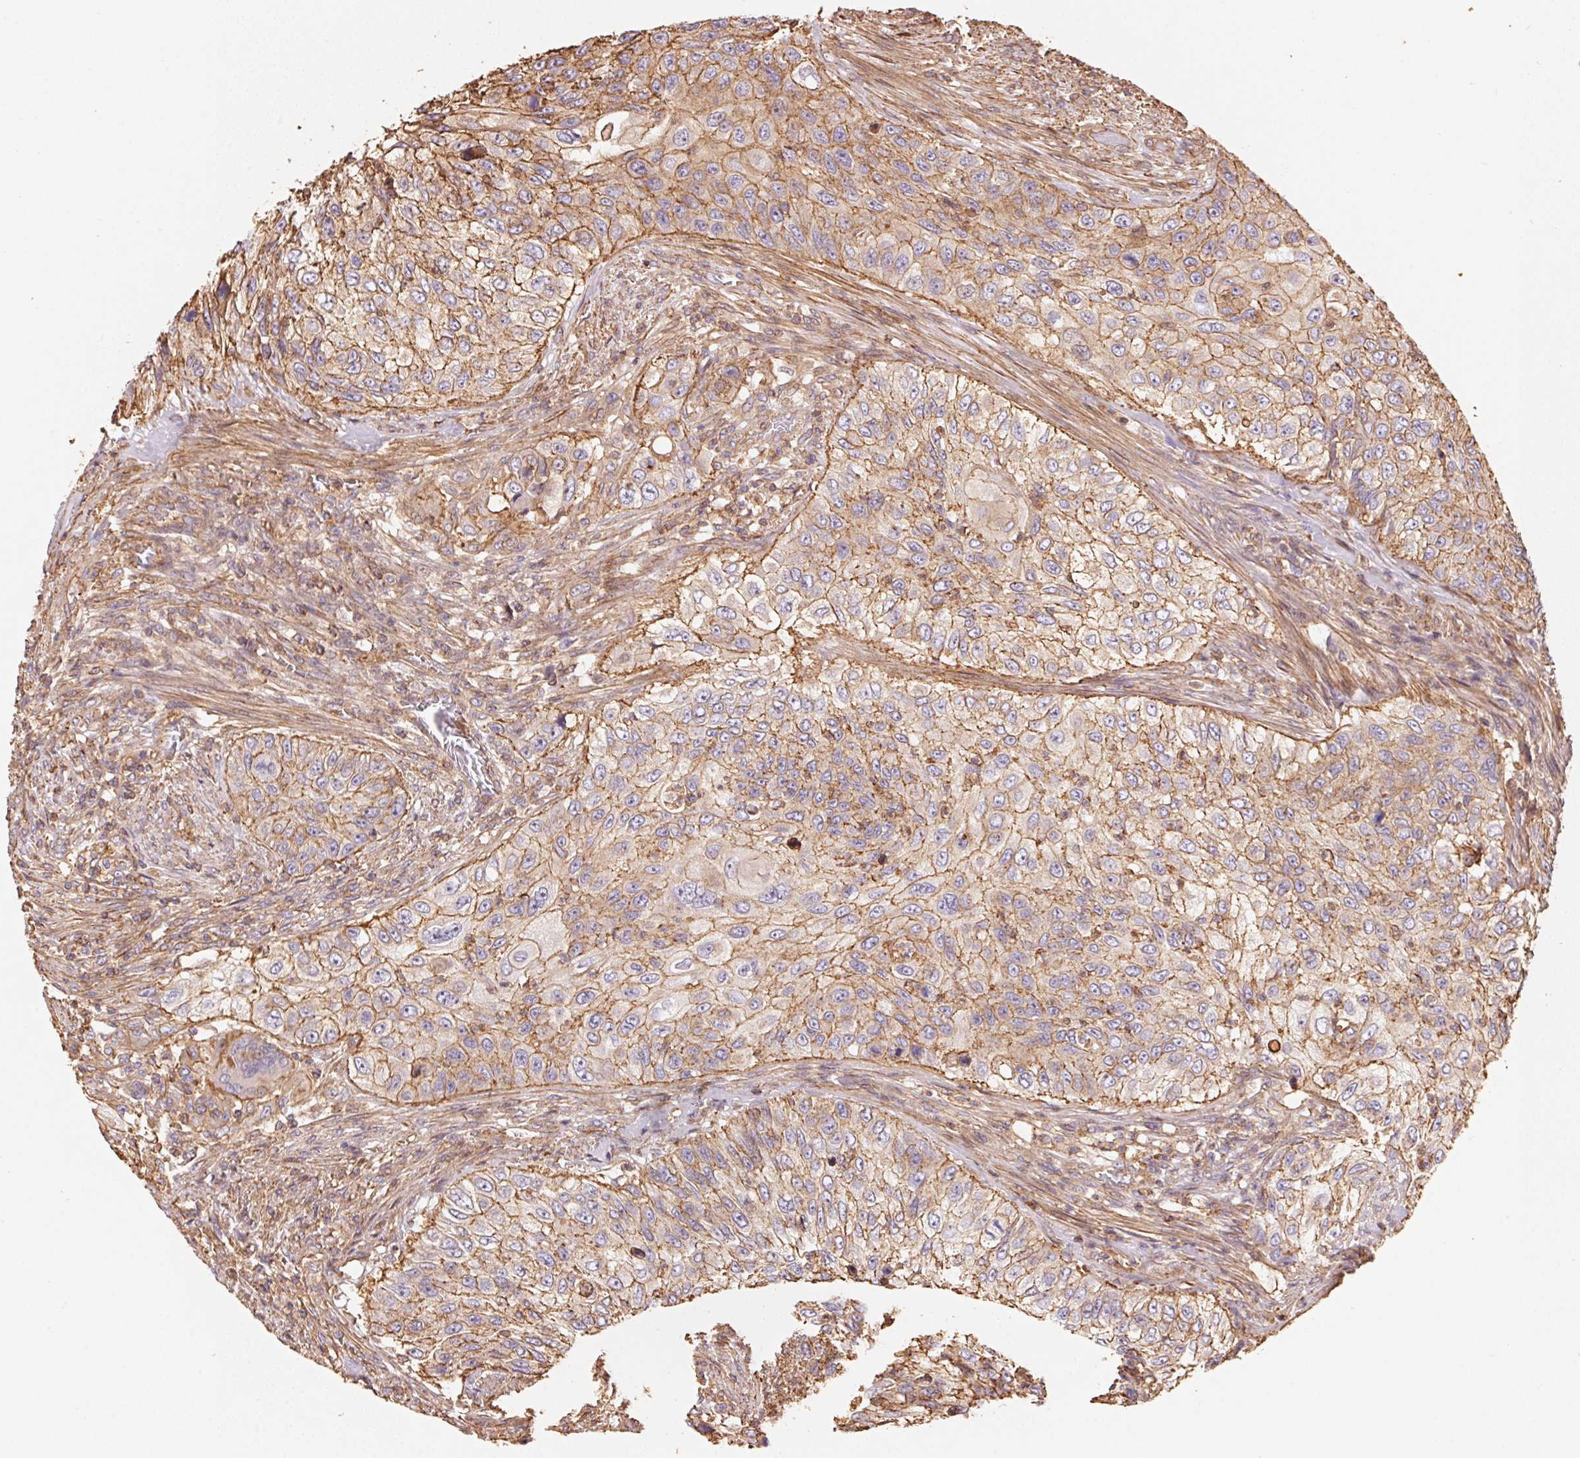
{"staining": {"intensity": "moderate", "quantity": ">75%", "location": "cytoplasmic/membranous"}, "tissue": "urothelial cancer", "cell_type": "Tumor cells", "image_type": "cancer", "snomed": [{"axis": "morphology", "description": "Urothelial carcinoma, High grade"}, {"axis": "topography", "description": "Urinary bladder"}], "caption": "An image of human urothelial cancer stained for a protein exhibits moderate cytoplasmic/membranous brown staining in tumor cells. (IHC, brightfield microscopy, high magnification).", "gene": "FRAS1", "patient": {"sex": "female", "age": 60}}